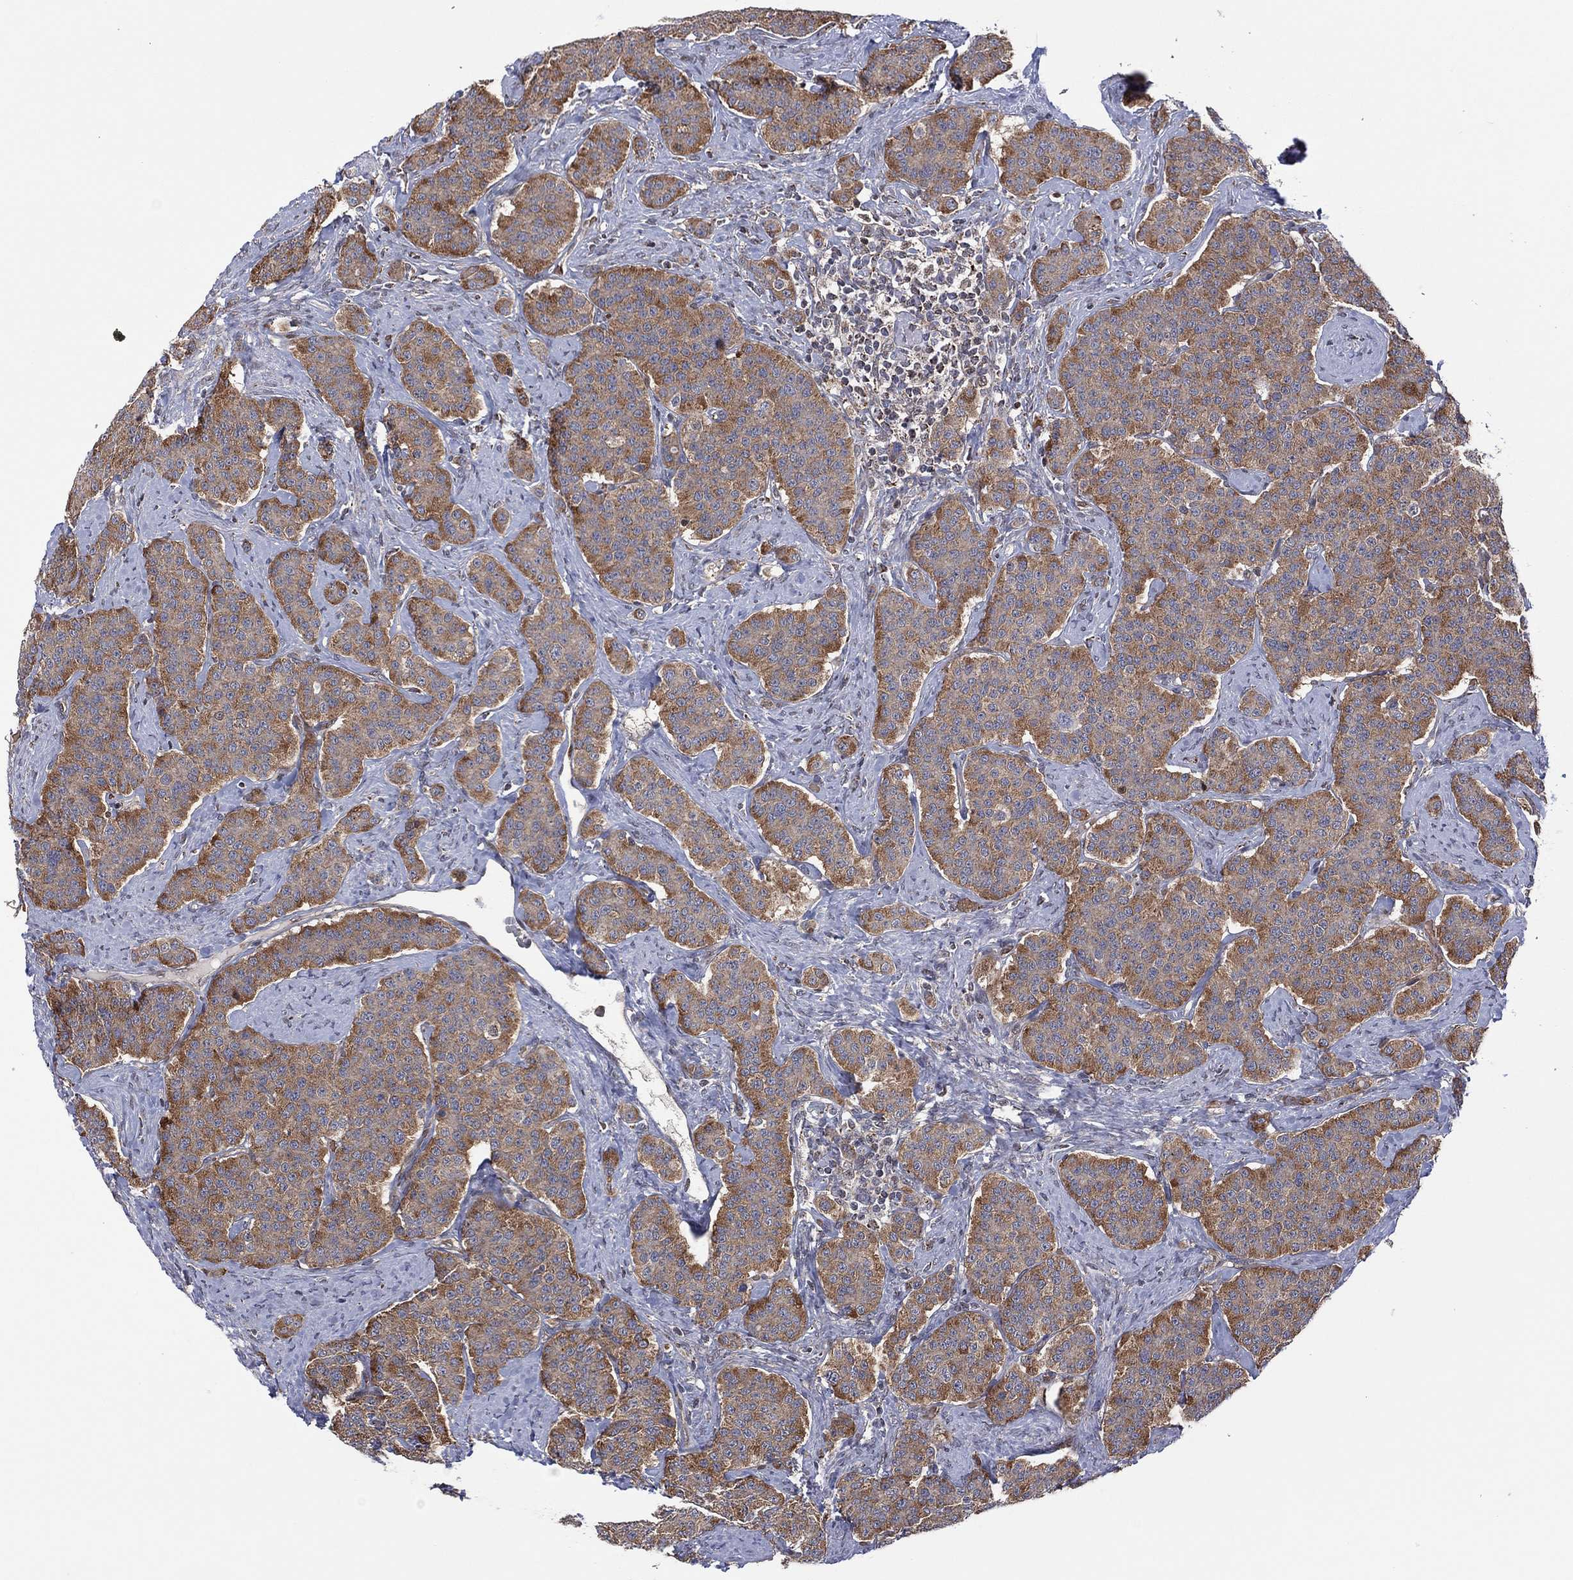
{"staining": {"intensity": "moderate", "quantity": ">75%", "location": "cytoplasmic/membranous"}, "tissue": "carcinoid", "cell_type": "Tumor cells", "image_type": "cancer", "snomed": [{"axis": "morphology", "description": "Carcinoid, malignant, NOS"}, {"axis": "topography", "description": "Small intestine"}], "caption": "Moderate cytoplasmic/membranous staining for a protein is identified in approximately >75% of tumor cells of malignant carcinoid using immunohistochemistry.", "gene": "PIDD1", "patient": {"sex": "female", "age": 58}}